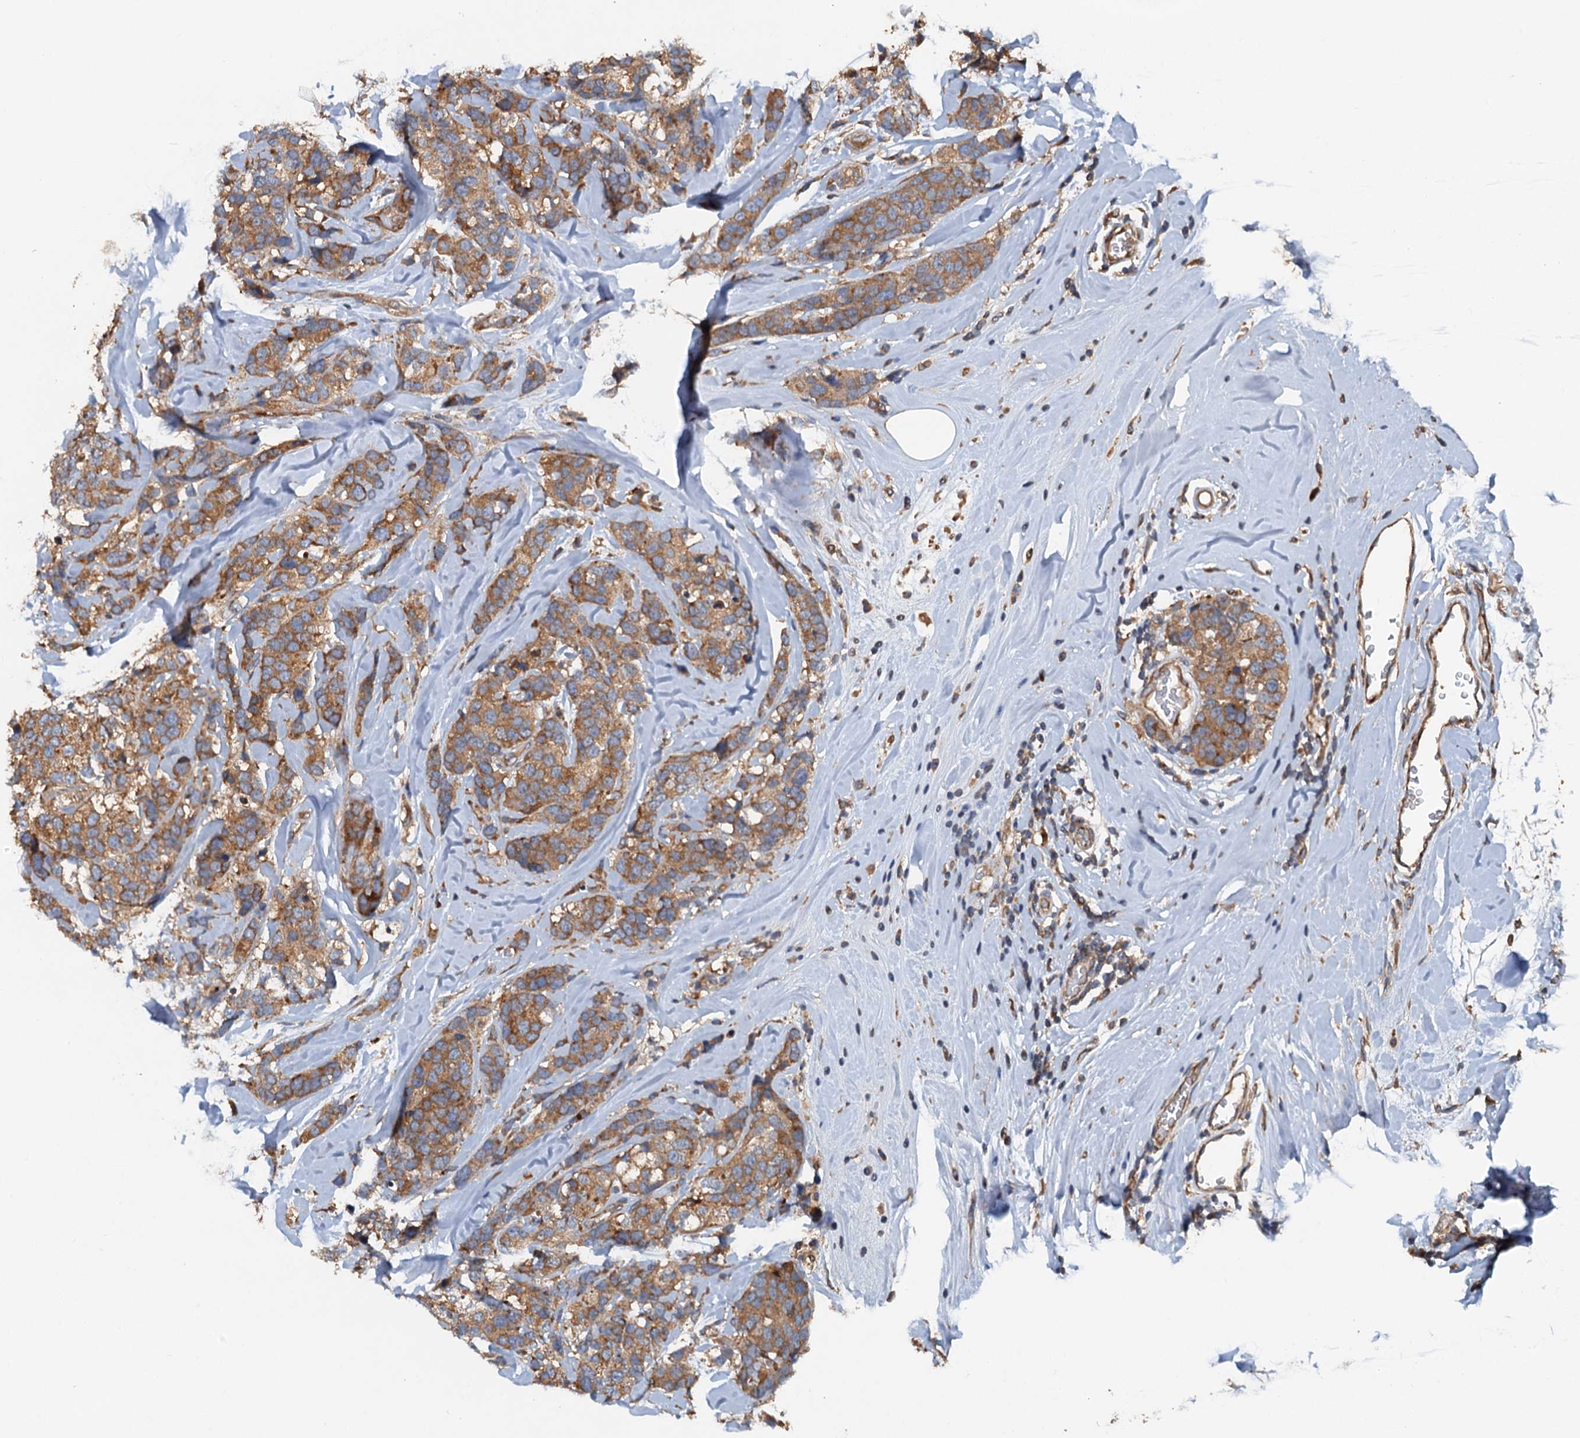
{"staining": {"intensity": "moderate", "quantity": ">75%", "location": "cytoplasmic/membranous"}, "tissue": "breast cancer", "cell_type": "Tumor cells", "image_type": "cancer", "snomed": [{"axis": "morphology", "description": "Lobular carcinoma"}, {"axis": "topography", "description": "Breast"}], "caption": "A histopathology image showing moderate cytoplasmic/membranous staining in about >75% of tumor cells in lobular carcinoma (breast), as visualized by brown immunohistochemical staining.", "gene": "COG3", "patient": {"sex": "female", "age": 59}}